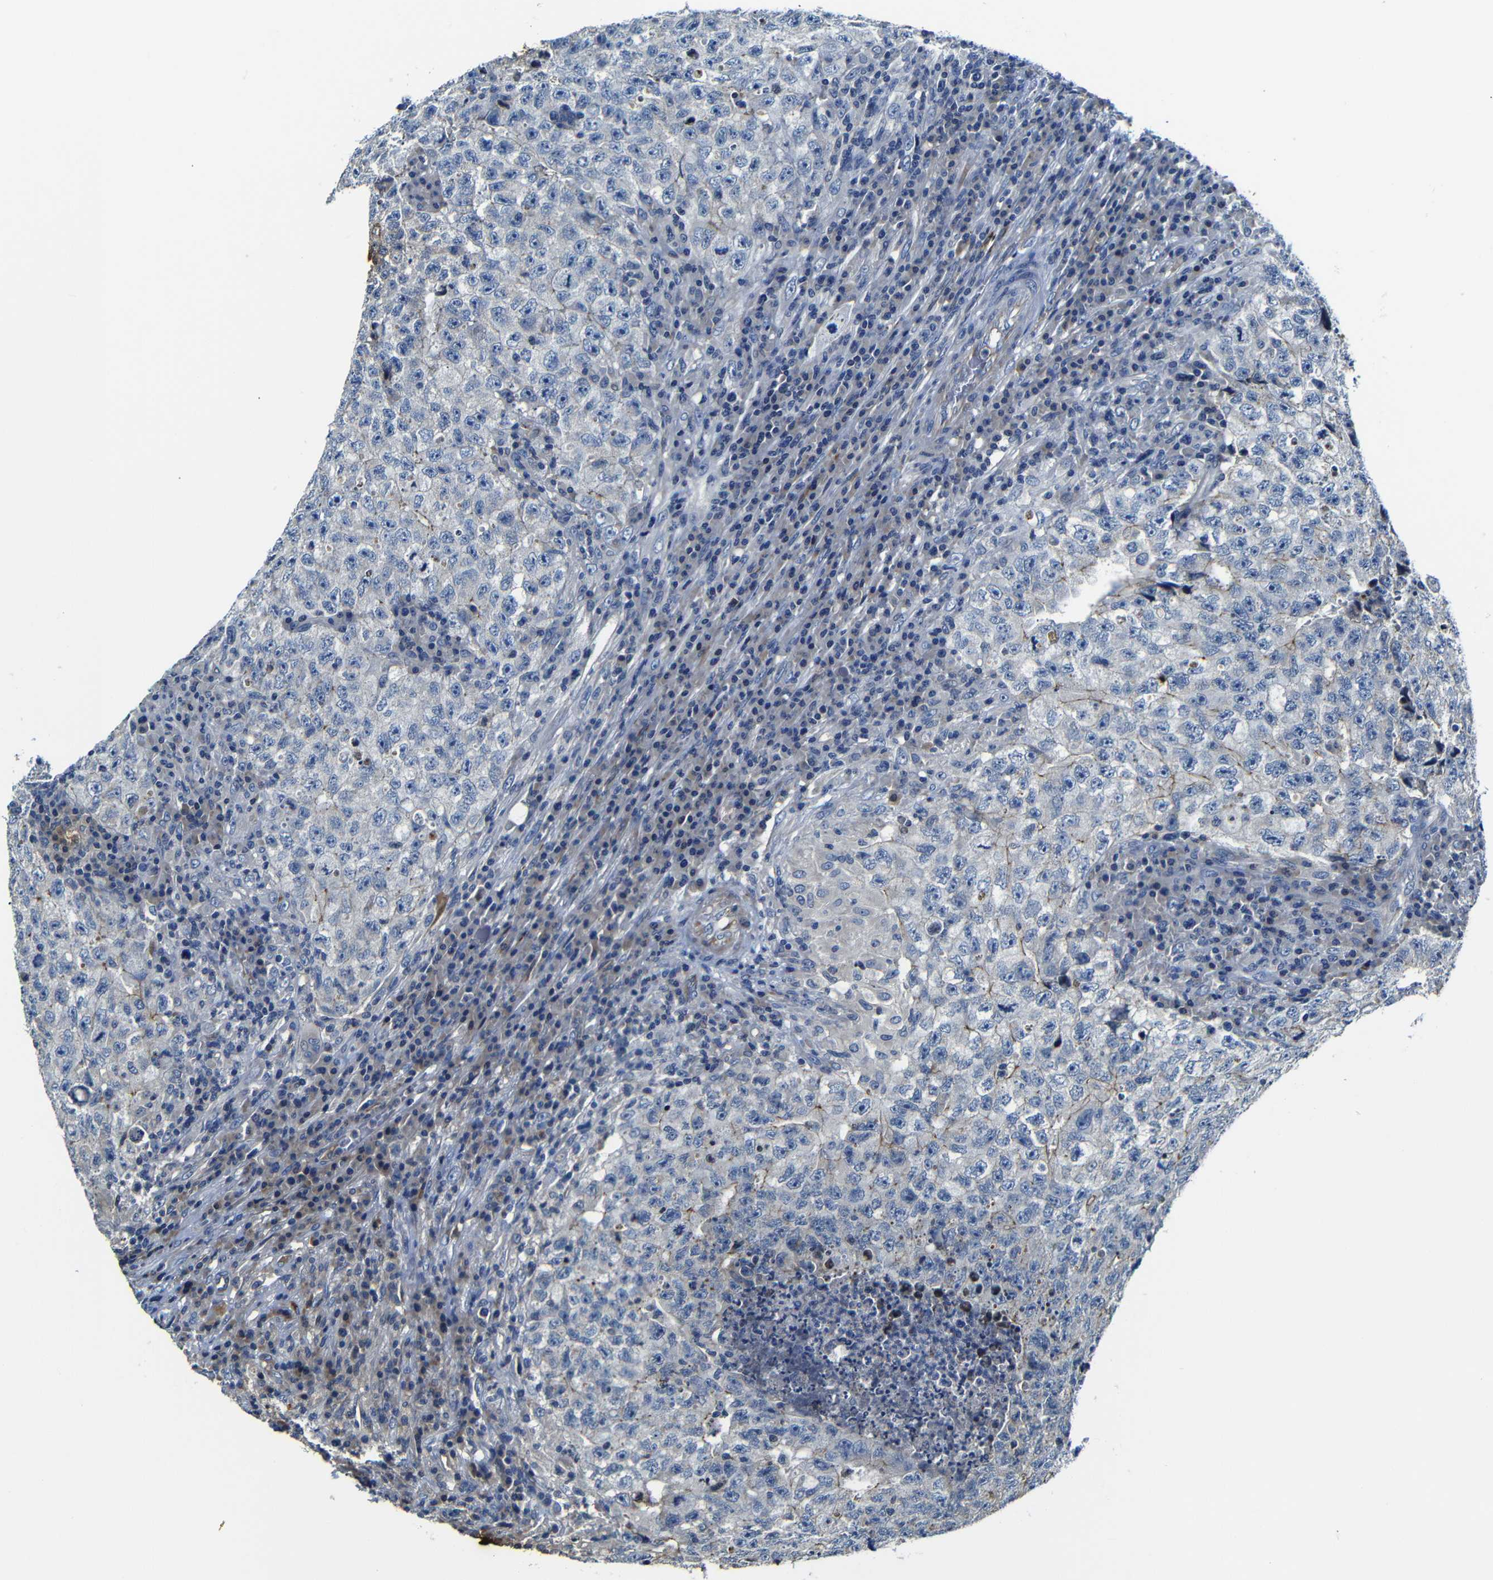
{"staining": {"intensity": "weak", "quantity": "<25%", "location": "cytoplasmic/membranous"}, "tissue": "testis cancer", "cell_type": "Tumor cells", "image_type": "cancer", "snomed": [{"axis": "morphology", "description": "Necrosis, NOS"}, {"axis": "morphology", "description": "Carcinoma, Embryonal, NOS"}, {"axis": "topography", "description": "Testis"}], "caption": "Protein analysis of testis embryonal carcinoma exhibits no significant expression in tumor cells.", "gene": "AFDN", "patient": {"sex": "male", "age": 19}}